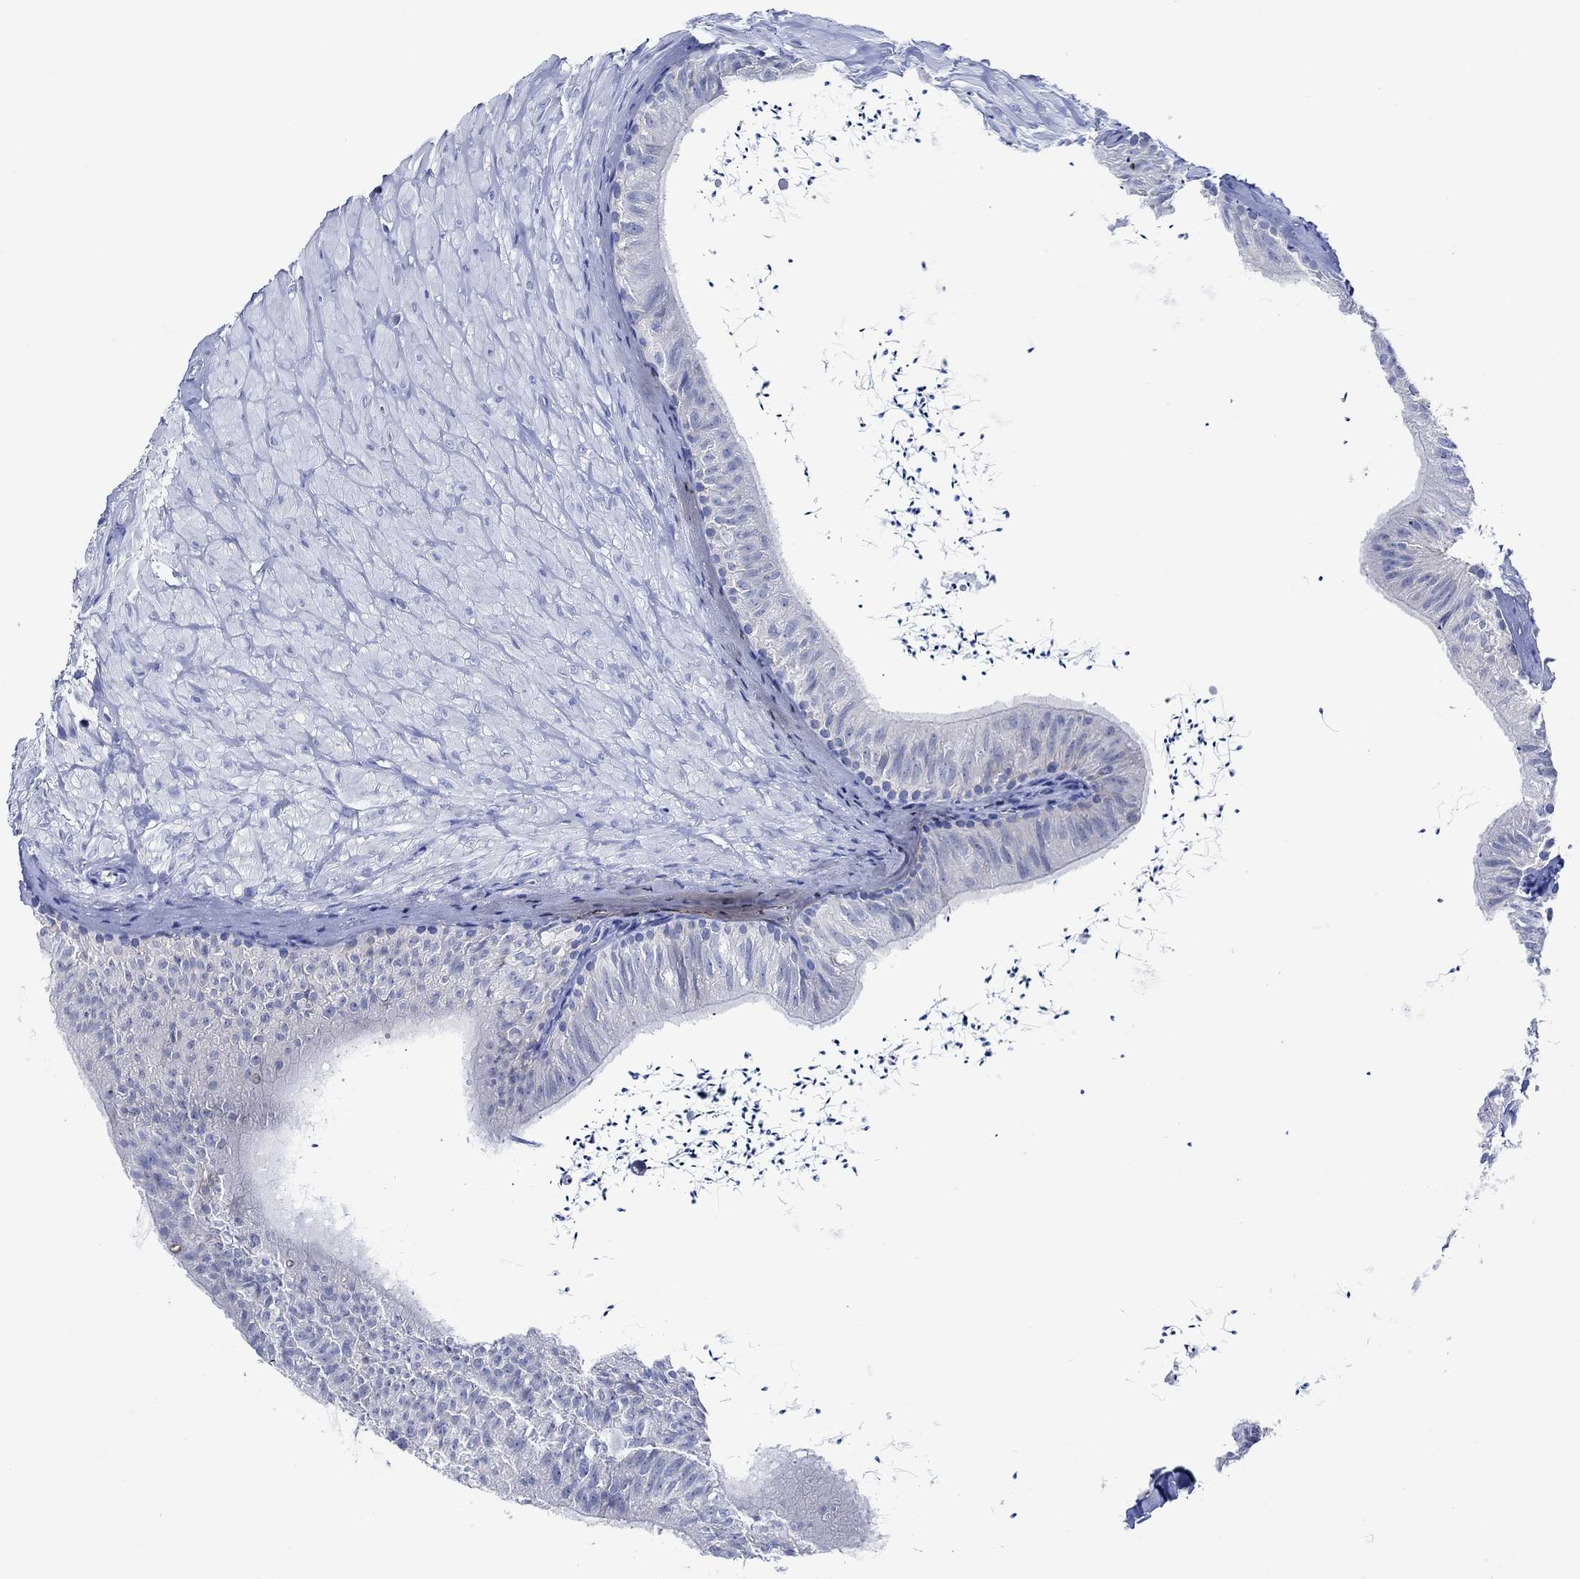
{"staining": {"intensity": "negative", "quantity": "none", "location": "none"}, "tissue": "epididymis", "cell_type": "Glandular cells", "image_type": "normal", "snomed": [{"axis": "morphology", "description": "Normal tissue, NOS"}, {"axis": "topography", "description": "Epididymis"}], "caption": "Glandular cells show no significant expression in unremarkable epididymis. Brightfield microscopy of immunohistochemistry (IHC) stained with DAB (brown) and hematoxylin (blue), captured at high magnification.", "gene": "ZNF671", "patient": {"sex": "male", "age": 32}}